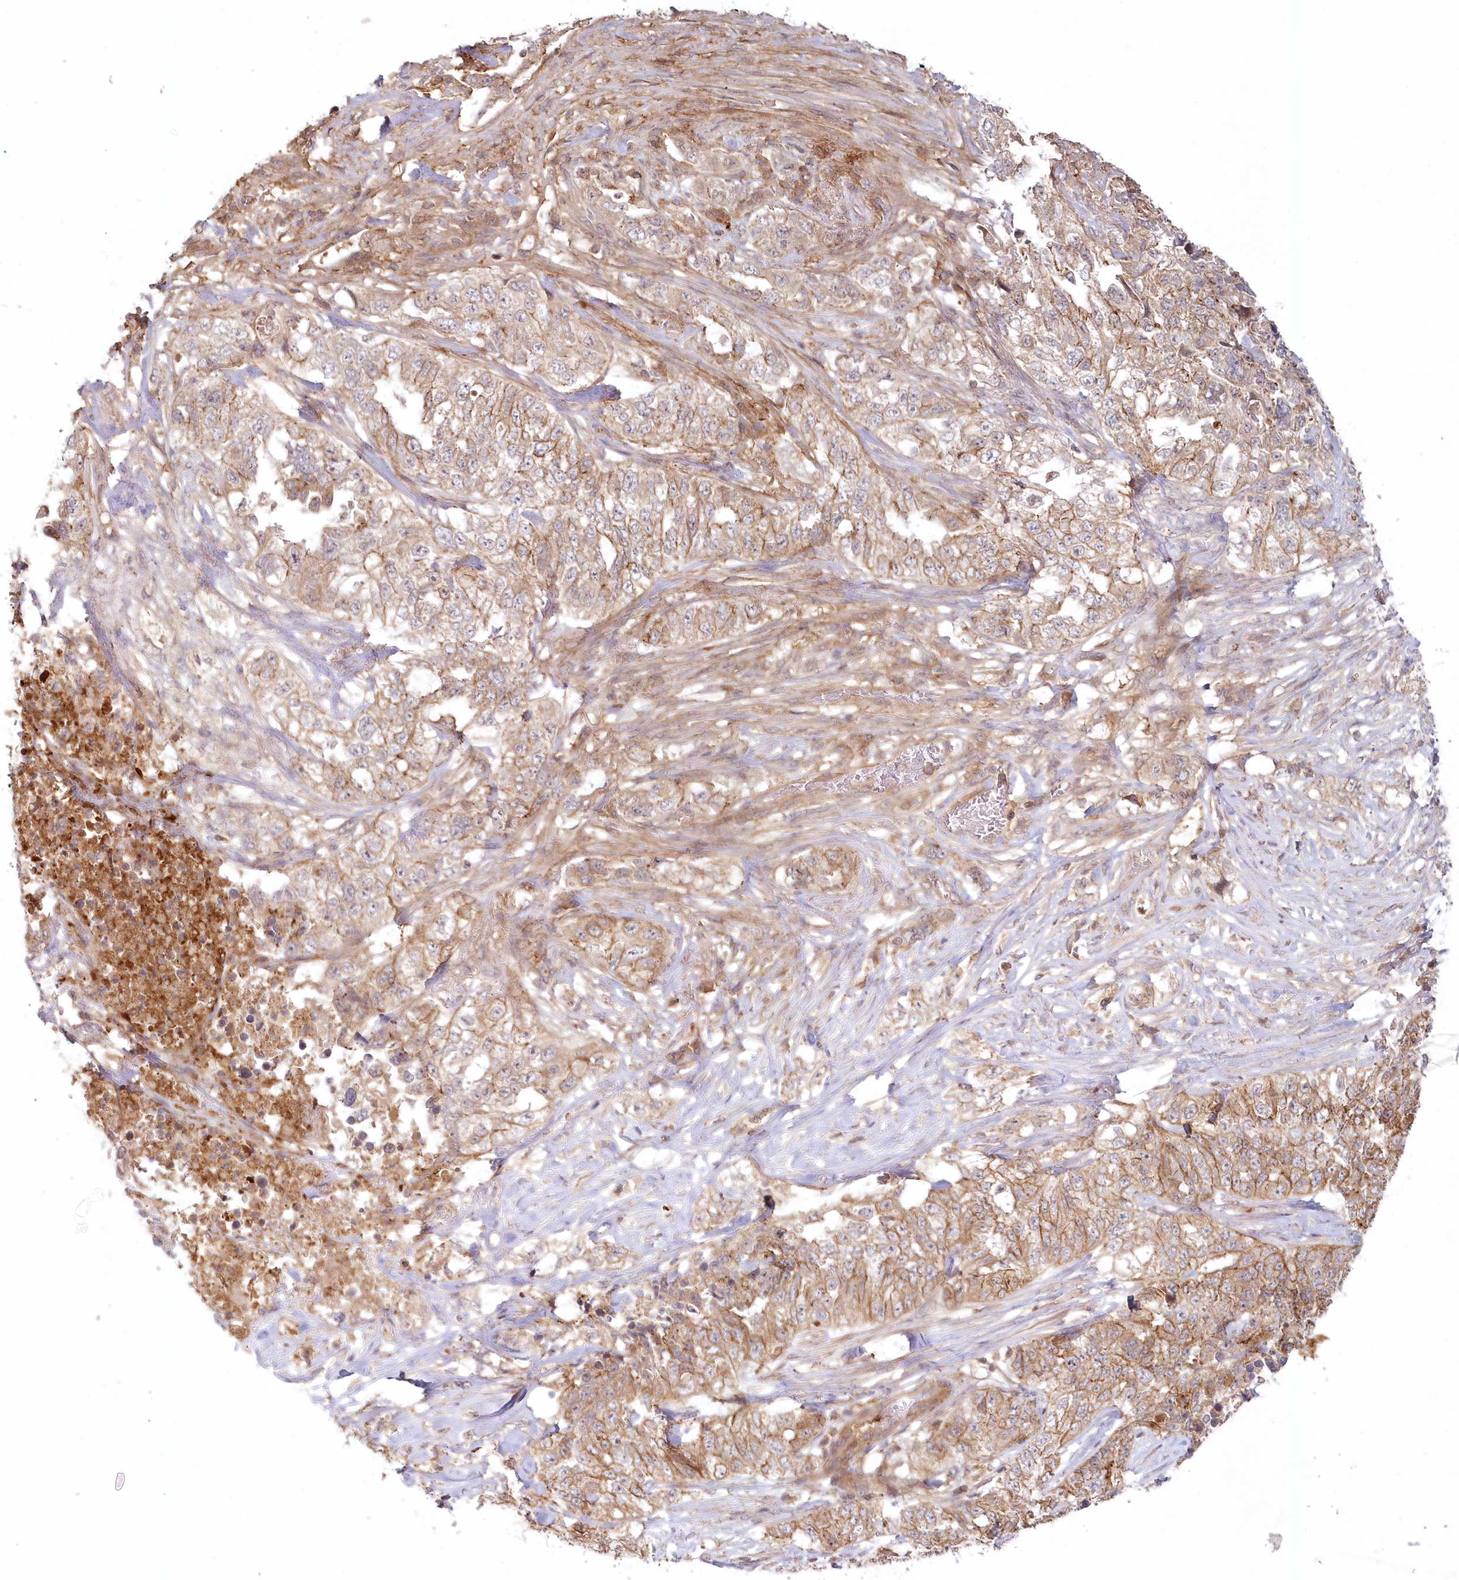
{"staining": {"intensity": "moderate", "quantity": ">75%", "location": "cytoplasmic/membranous,nuclear"}, "tissue": "lung cancer", "cell_type": "Tumor cells", "image_type": "cancer", "snomed": [{"axis": "morphology", "description": "Adenocarcinoma, NOS"}, {"axis": "topography", "description": "Lung"}], "caption": "Moderate cytoplasmic/membranous and nuclear staining for a protein is appreciated in approximately >75% of tumor cells of lung adenocarcinoma using immunohistochemistry (IHC).", "gene": "TOGARAM2", "patient": {"sex": "female", "age": 51}}